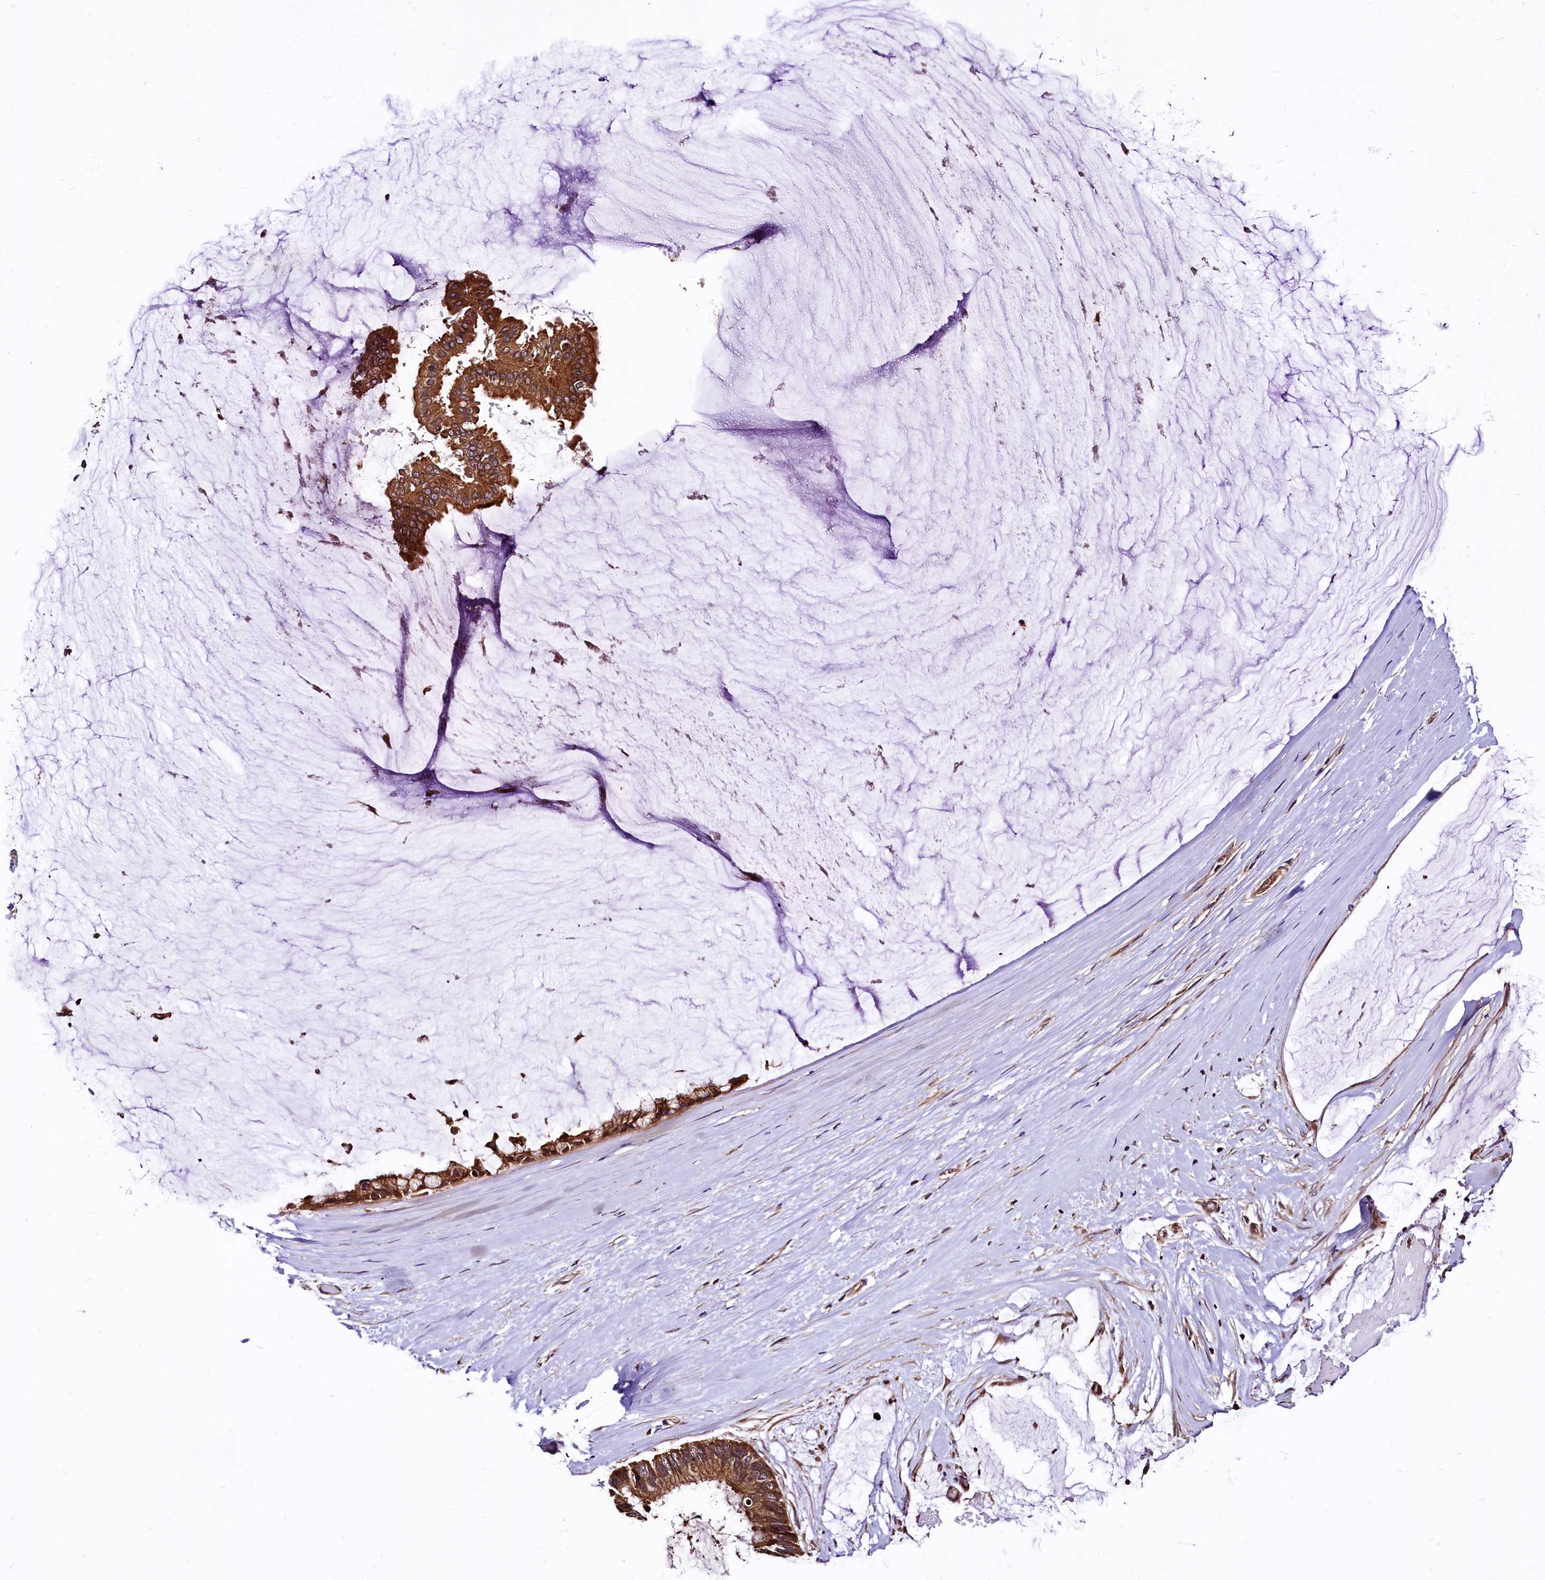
{"staining": {"intensity": "moderate", "quantity": ">75%", "location": "cytoplasmic/membranous"}, "tissue": "ovarian cancer", "cell_type": "Tumor cells", "image_type": "cancer", "snomed": [{"axis": "morphology", "description": "Cystadenocarcinoma, mucinous, NOS"}, {"axis": "topography", "description": "Ovary"}], "caption": "Protein positivity by immunohistochemistry exhibits moderate cytoplasmic/membranous staining in approximately >75% of tumor cells in mucinous cystadenocarcinoma (ovarian).", "gene": "LRSAM1", "patient": {"sex": "female", "age": 39}}